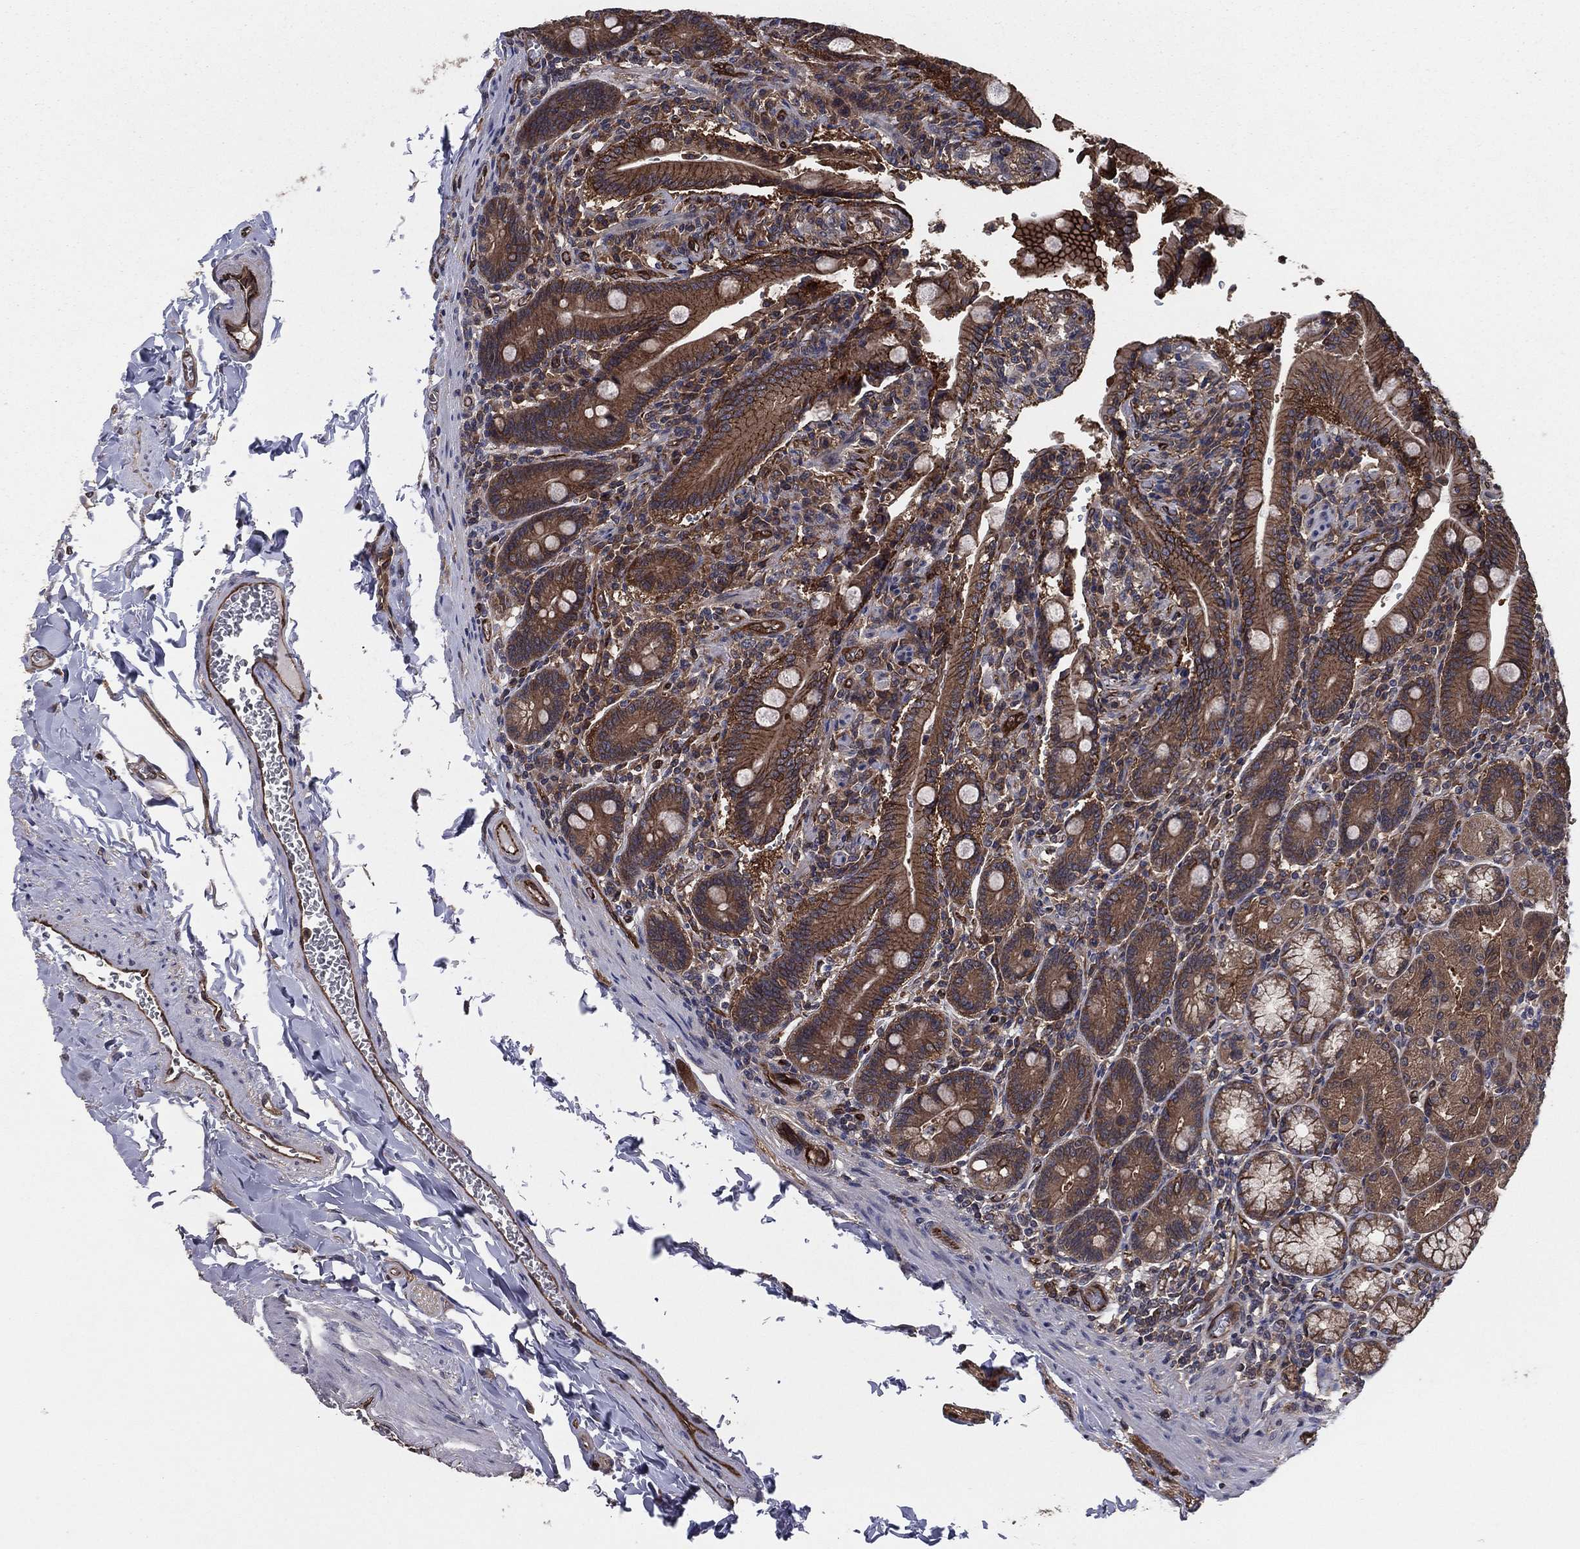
{"staining": {"intensity": "strong", "quantity": ">75%", "location": "cytoplasmic/membranous"}, "tissue": "duodenum", "cell_type": "Glandular cells", "image_type": "normal", "snomed": [{"axis": "morphology", "description": "Normal tissue, NOS"}, {"axis": "topography", "description": "Duodenum"}], "caption": "Immunohistochemical staining of normal human duodenum shows high levels of strong cytoplasmic/membranous expression in approximately >75% of glandular cells.", "gene": "CERT1", "patient": {"sex": "female", "age": 62}}